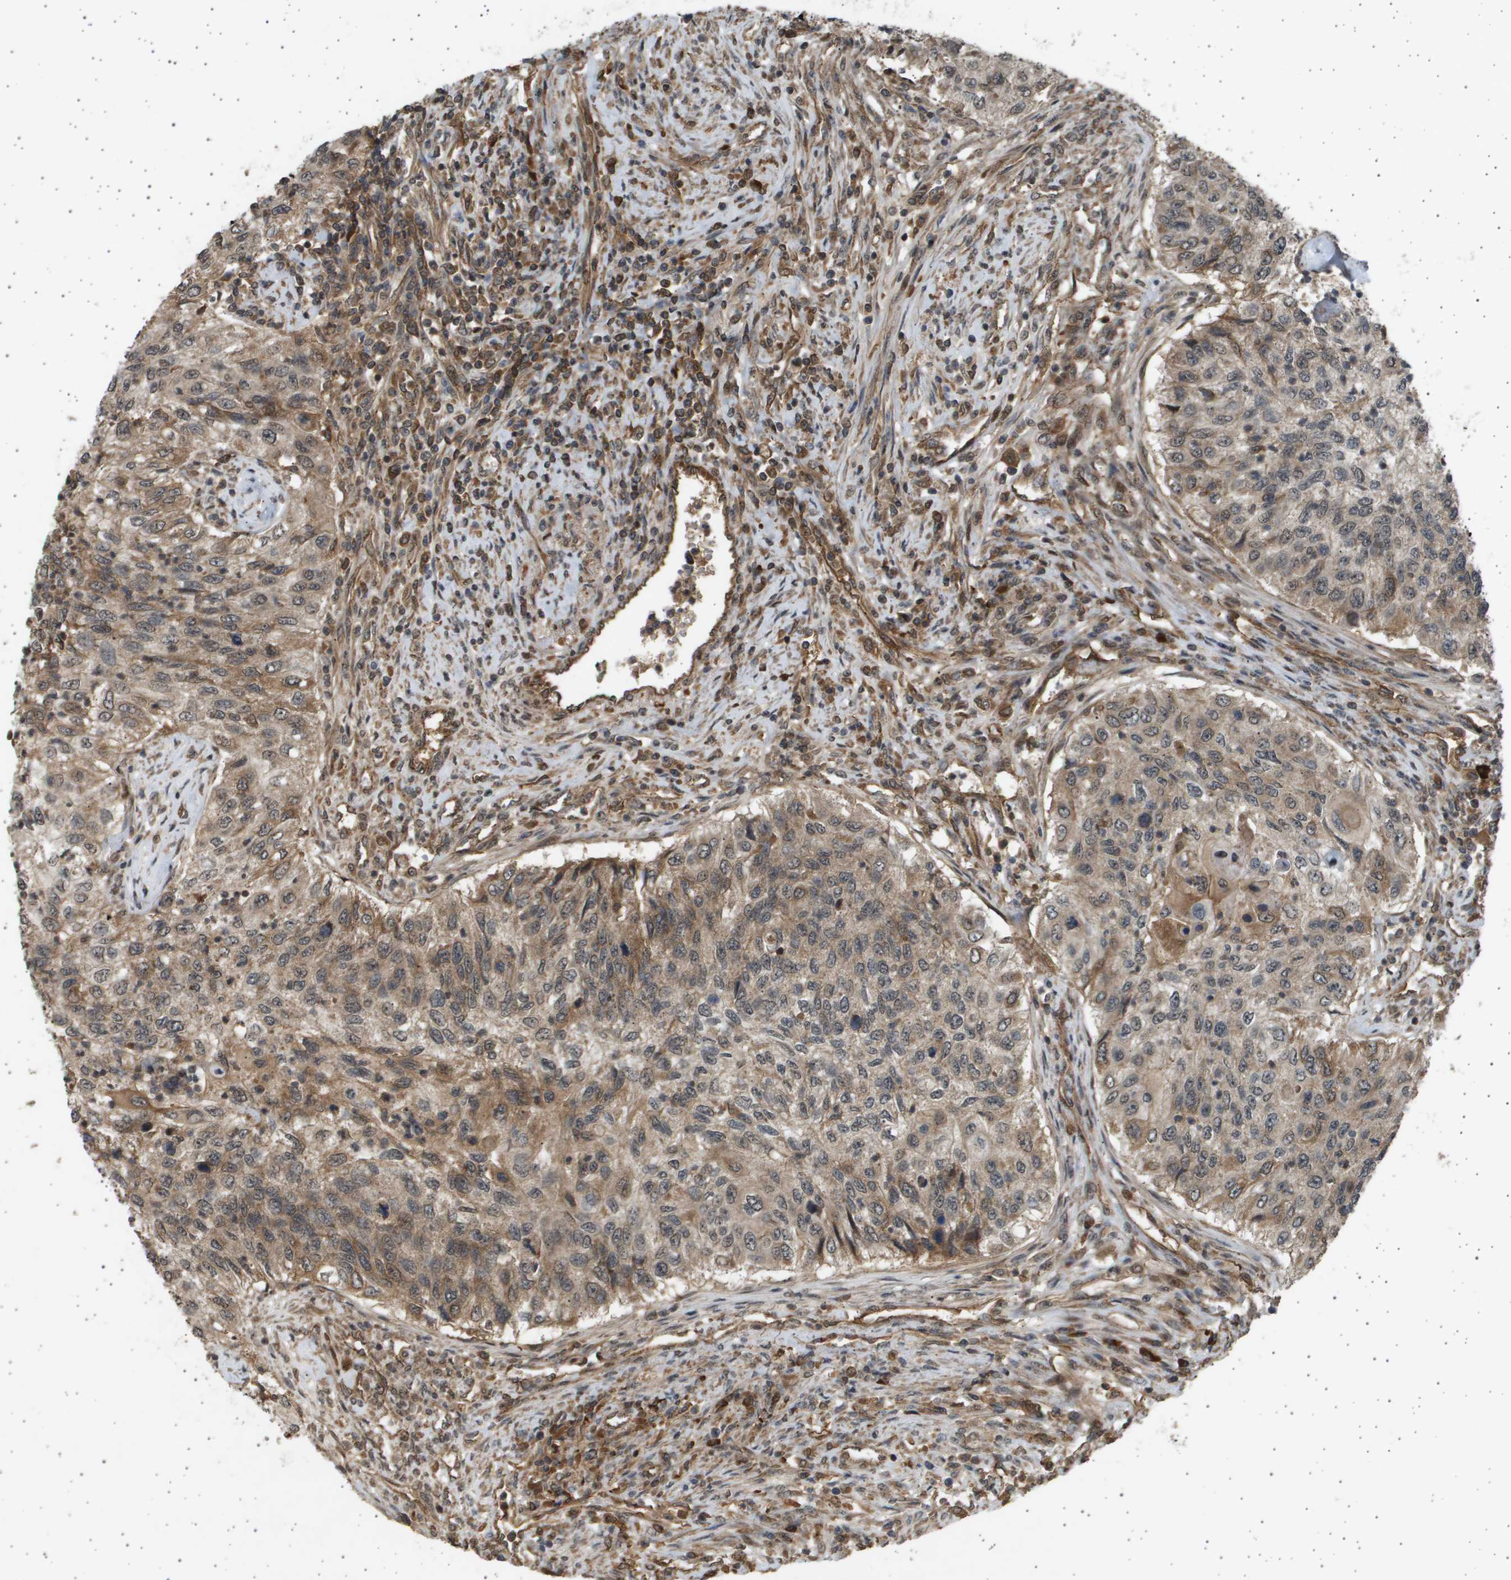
{"staining": {"intensity": "moderate", "quantity": ">75%", "location": "cytoplasmic/membranous,nuclear"}, "tissue": "urothelial cancer", "cell_type": "Tumor cells", "image_type": "cancer", "snomed": [{"axis": "morphology", "description": "Urothelial carcinoma, High grade"}, {"axis": "topography", "description": "Urinary bladder"}], "caption": "This micrograph displays urothelial carcinoma (high-grade) stained with immunohistochemistry to label a protein in brown. The cytoplasmic/membranous and nuclear of tumor cells show moderate positivity for the protein. Nuclei are counter-stained blue.", "gene": "TNRC6A", "patient": {"sex": "female", "age": 60}}